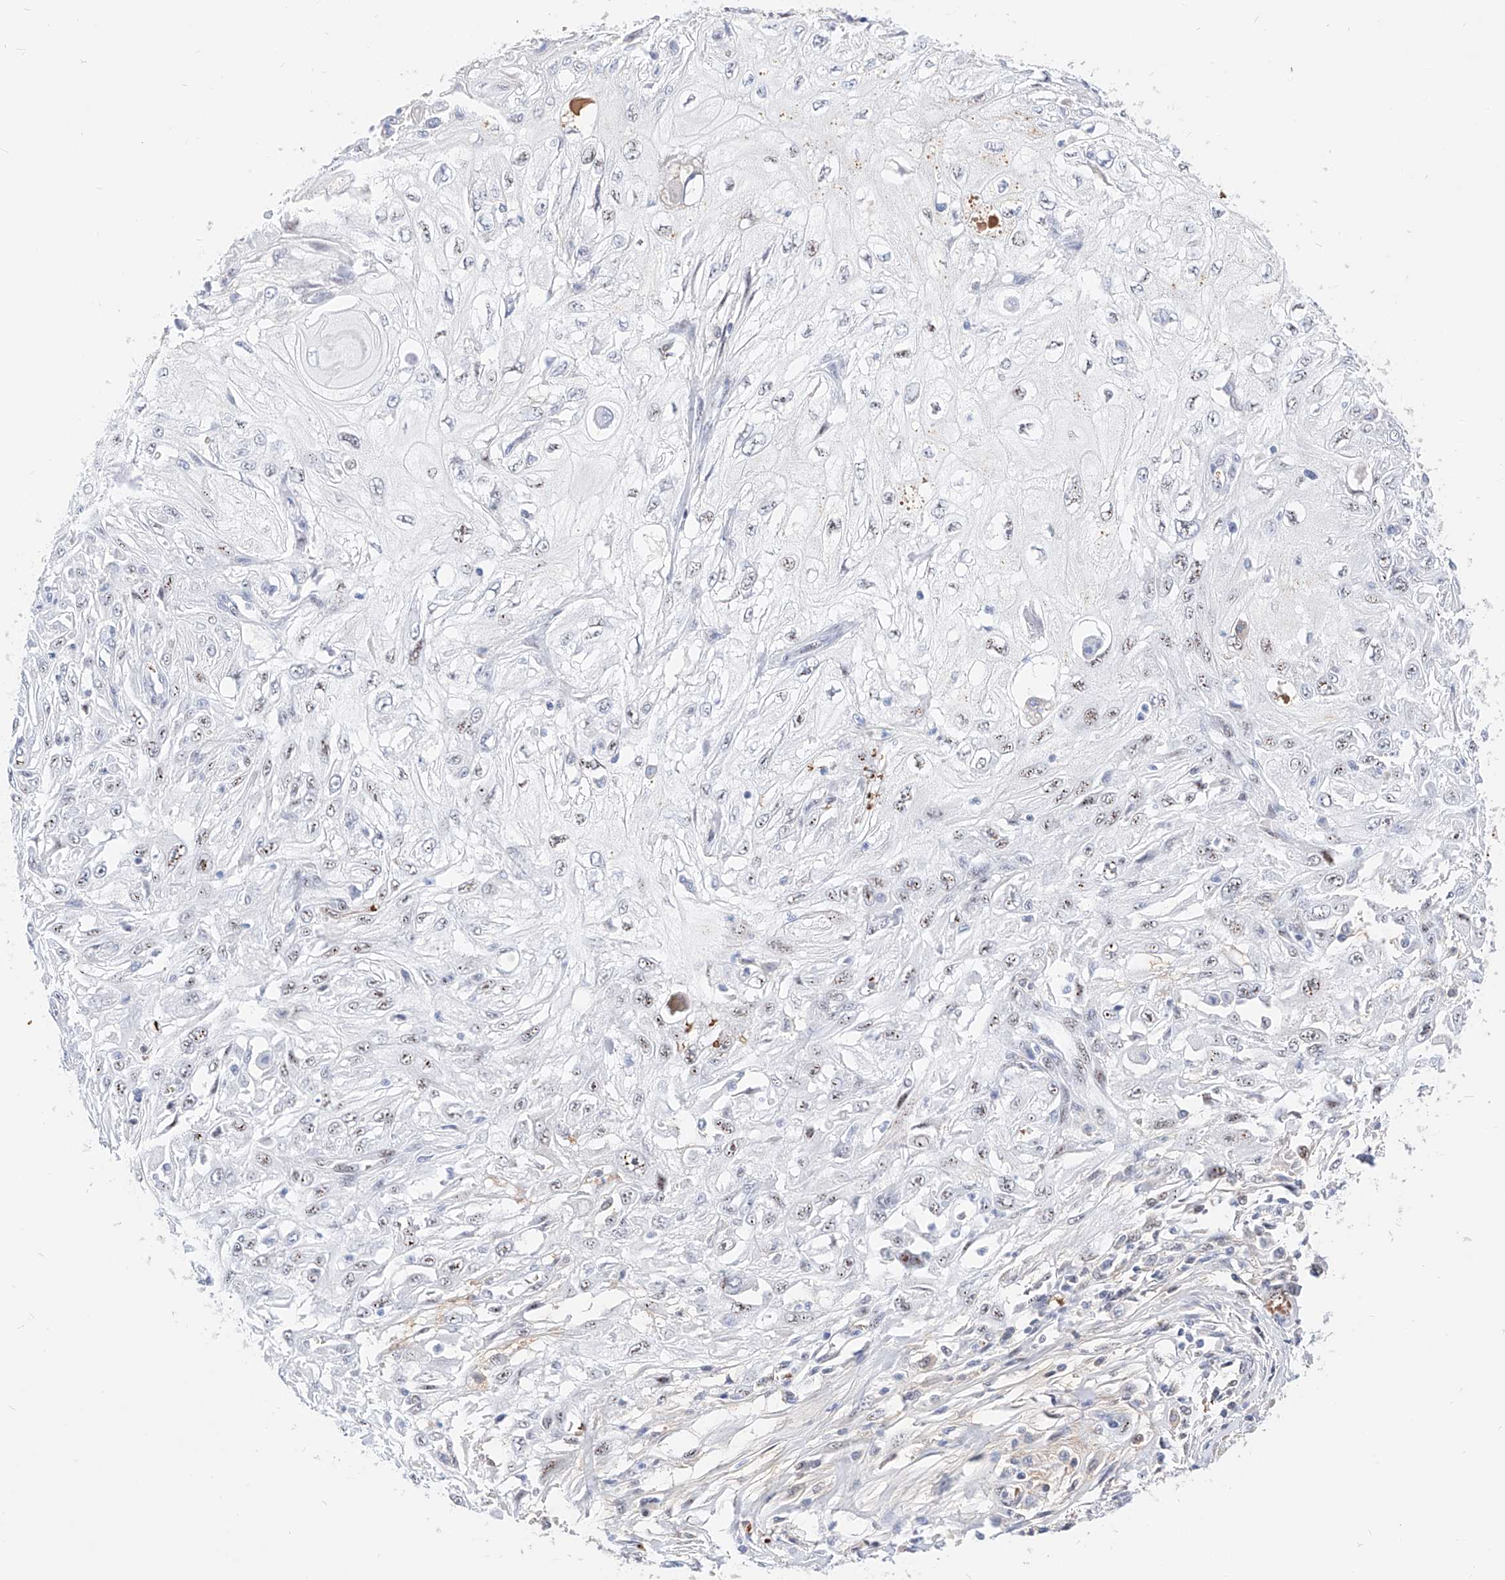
{"staining": {"intensity": "weak", "quantity": "25%-75%", "location": "nuclear"}, "tissue": "skin cancer", "cell_type": "Tumor cells", "image_type": "cancer", "snomed": [{"axis": "morphology", "description": "Squamous cell carcinoma, NOS"}, {"axis": "topography", "description": "Skin"}], "caption": "The histopathology image exhibits immunohistochemical staining of skin cancer. There is weak nuclear staining is present in about 25%-75% of tumor cells.", "gene": "ZFP42", "patient": {"sex": "male", "age": 75}}